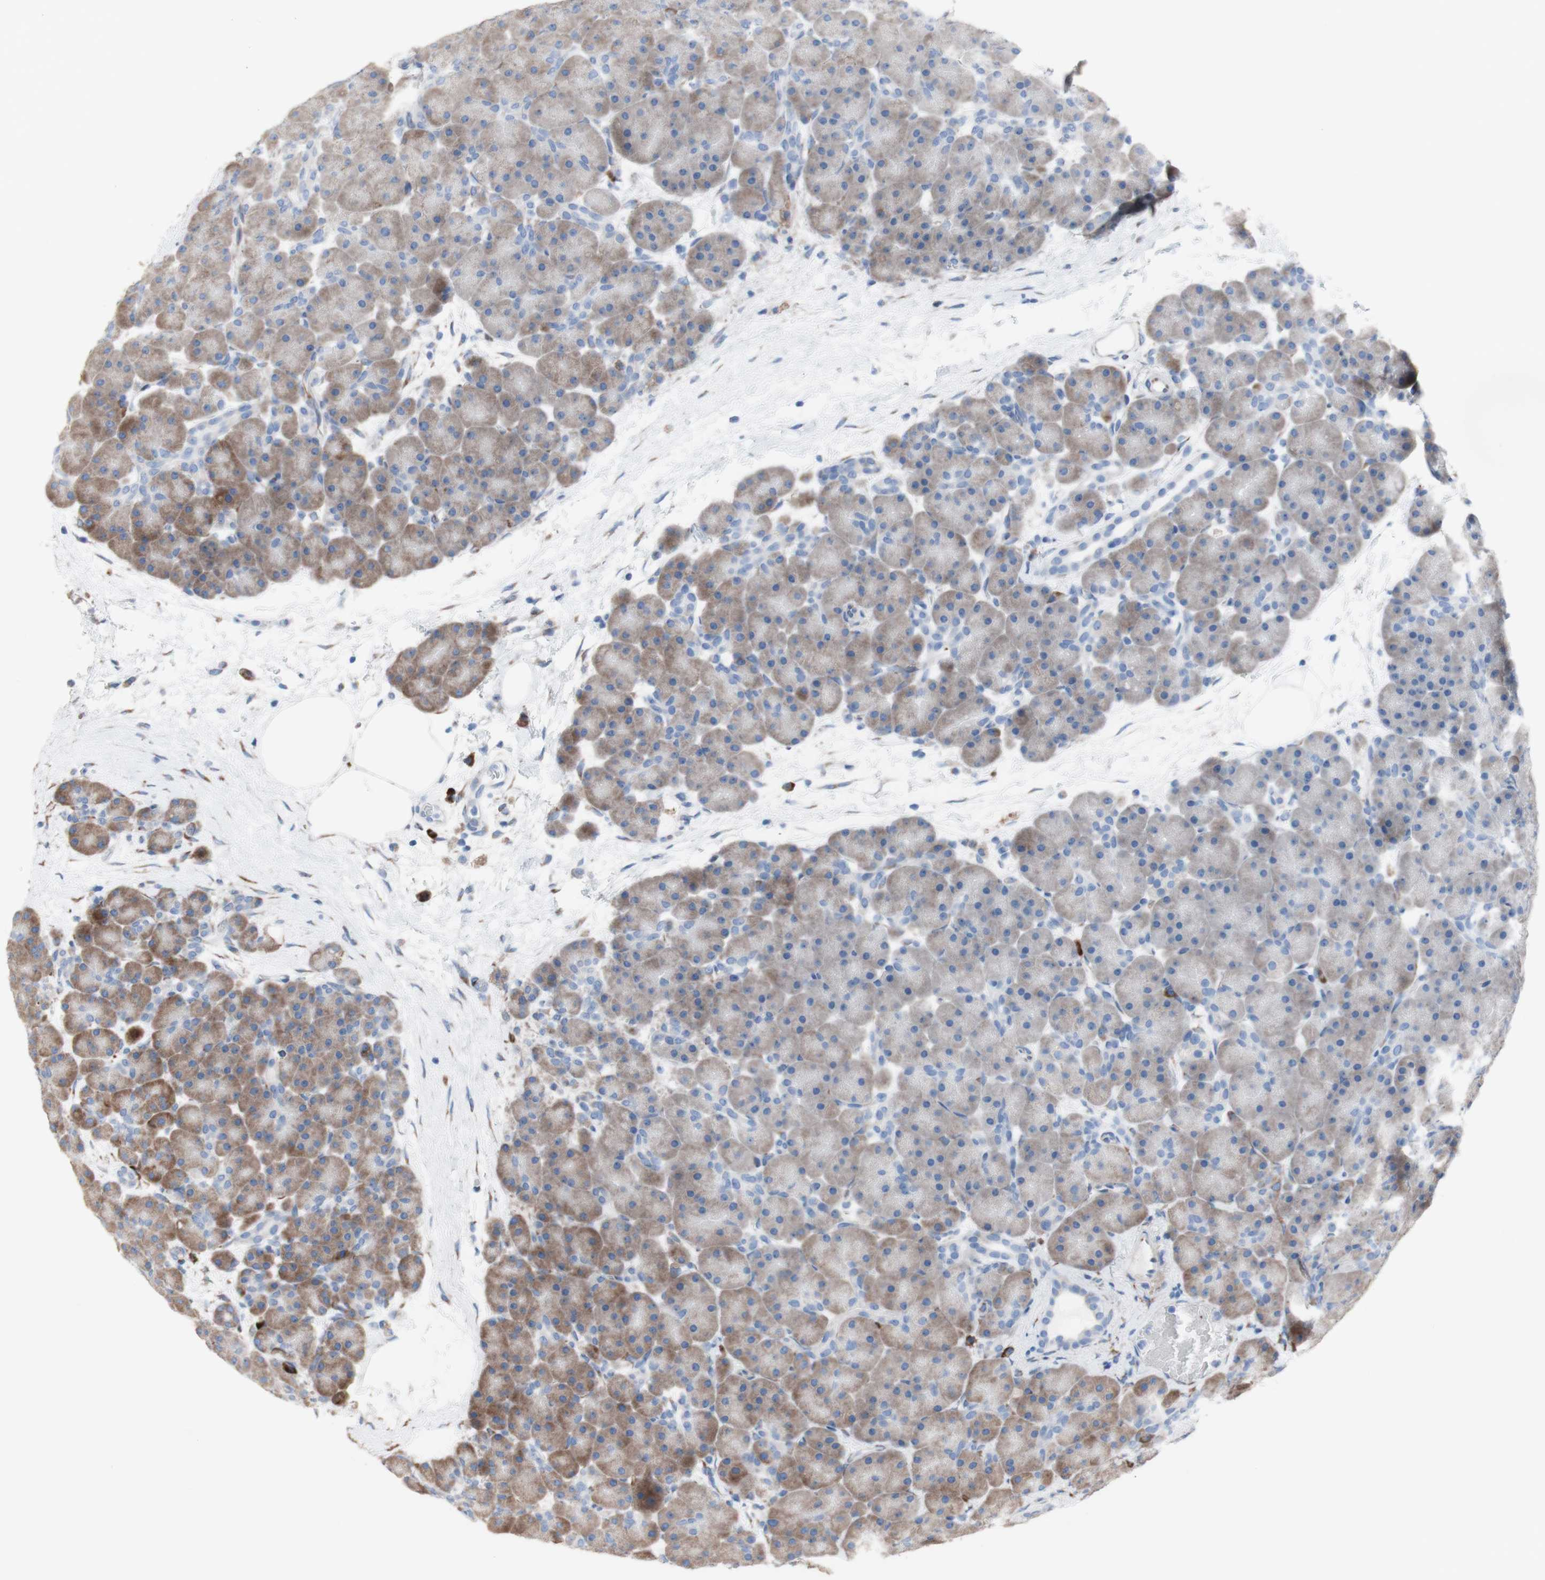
{"staining": {"intensity": "moderate", "quantity": "<25%", "location": "cytoplasmic/membranous"}, "tissue": "pancreas", "cell_type": "Exocrine glandular cells", "image_type": "normal", "snomed": [{"axis": "morphology", "description": "Normal tissue, NOS"}, {"axis": "topography", "description": "Pancreas"}], "caption": "Immunohistochemical staining of benign pancreas reveals low levels of moderate cytoplasmic/membranous expression in approximately <25% of exocrine glandular cells.", "gene": "AGPAT5", "patient": {"sex": "male", "age": 66}}